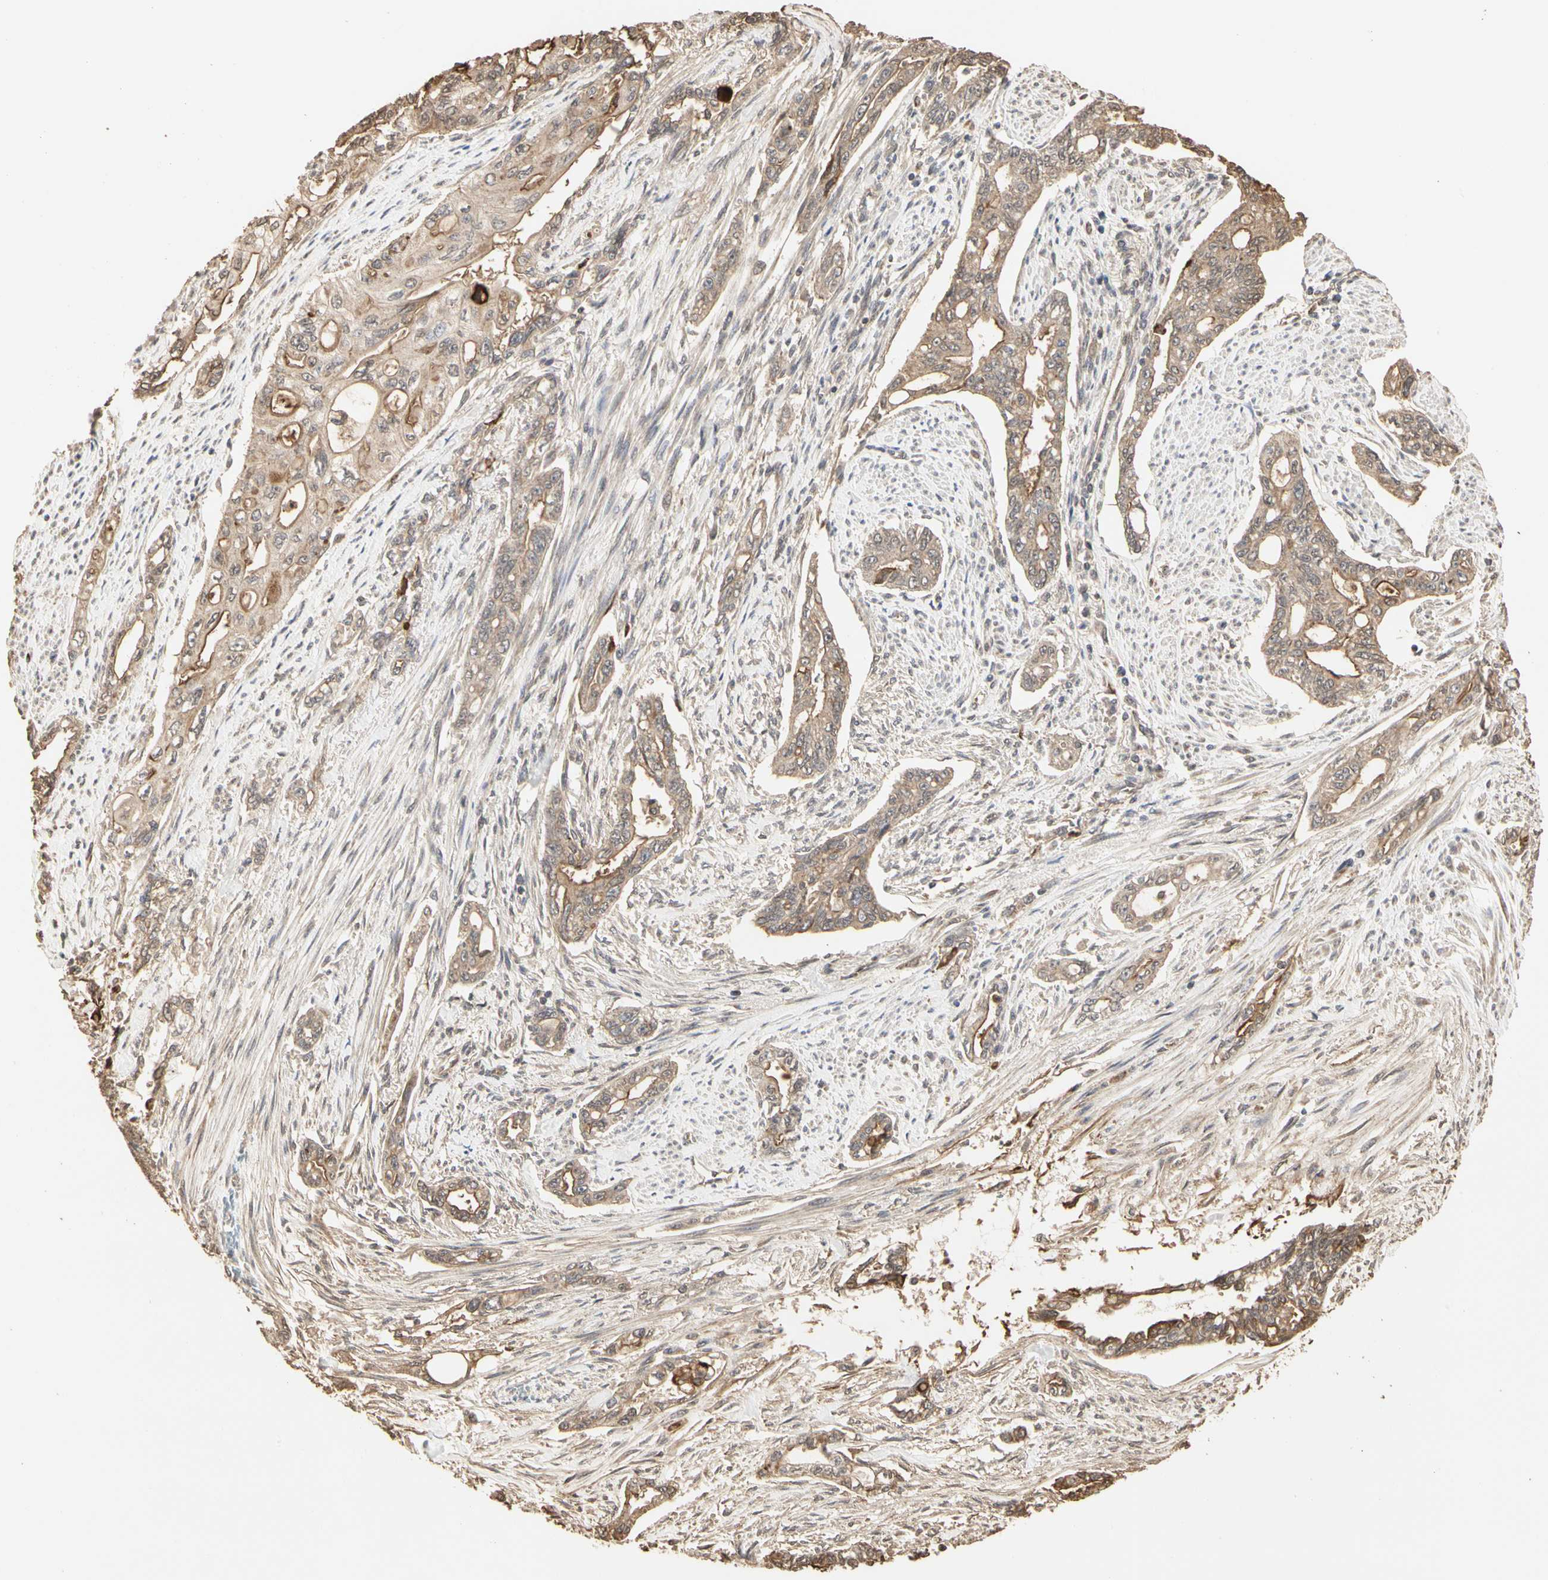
{"staining": {"intensity": "moderate", "quantity": ">75%", "location": "cytoplasmic/membranous"}, "tissue": "pancreatic cancer", "cell_type": "Tumor cells", "image_type": "cancer", "snomed": [{"axis": "morphology", "description": "Normal tissue, NOS"}, {"axis": "topography", "description": "Pancreas"}], "caption": "Pancreatic cancer tissue shows moderate cytoplasmic/membranous positivity in approximately >75% of tumor cells", "gene": "TAOK1", "patient": {"sex": "male", "age": 42}}